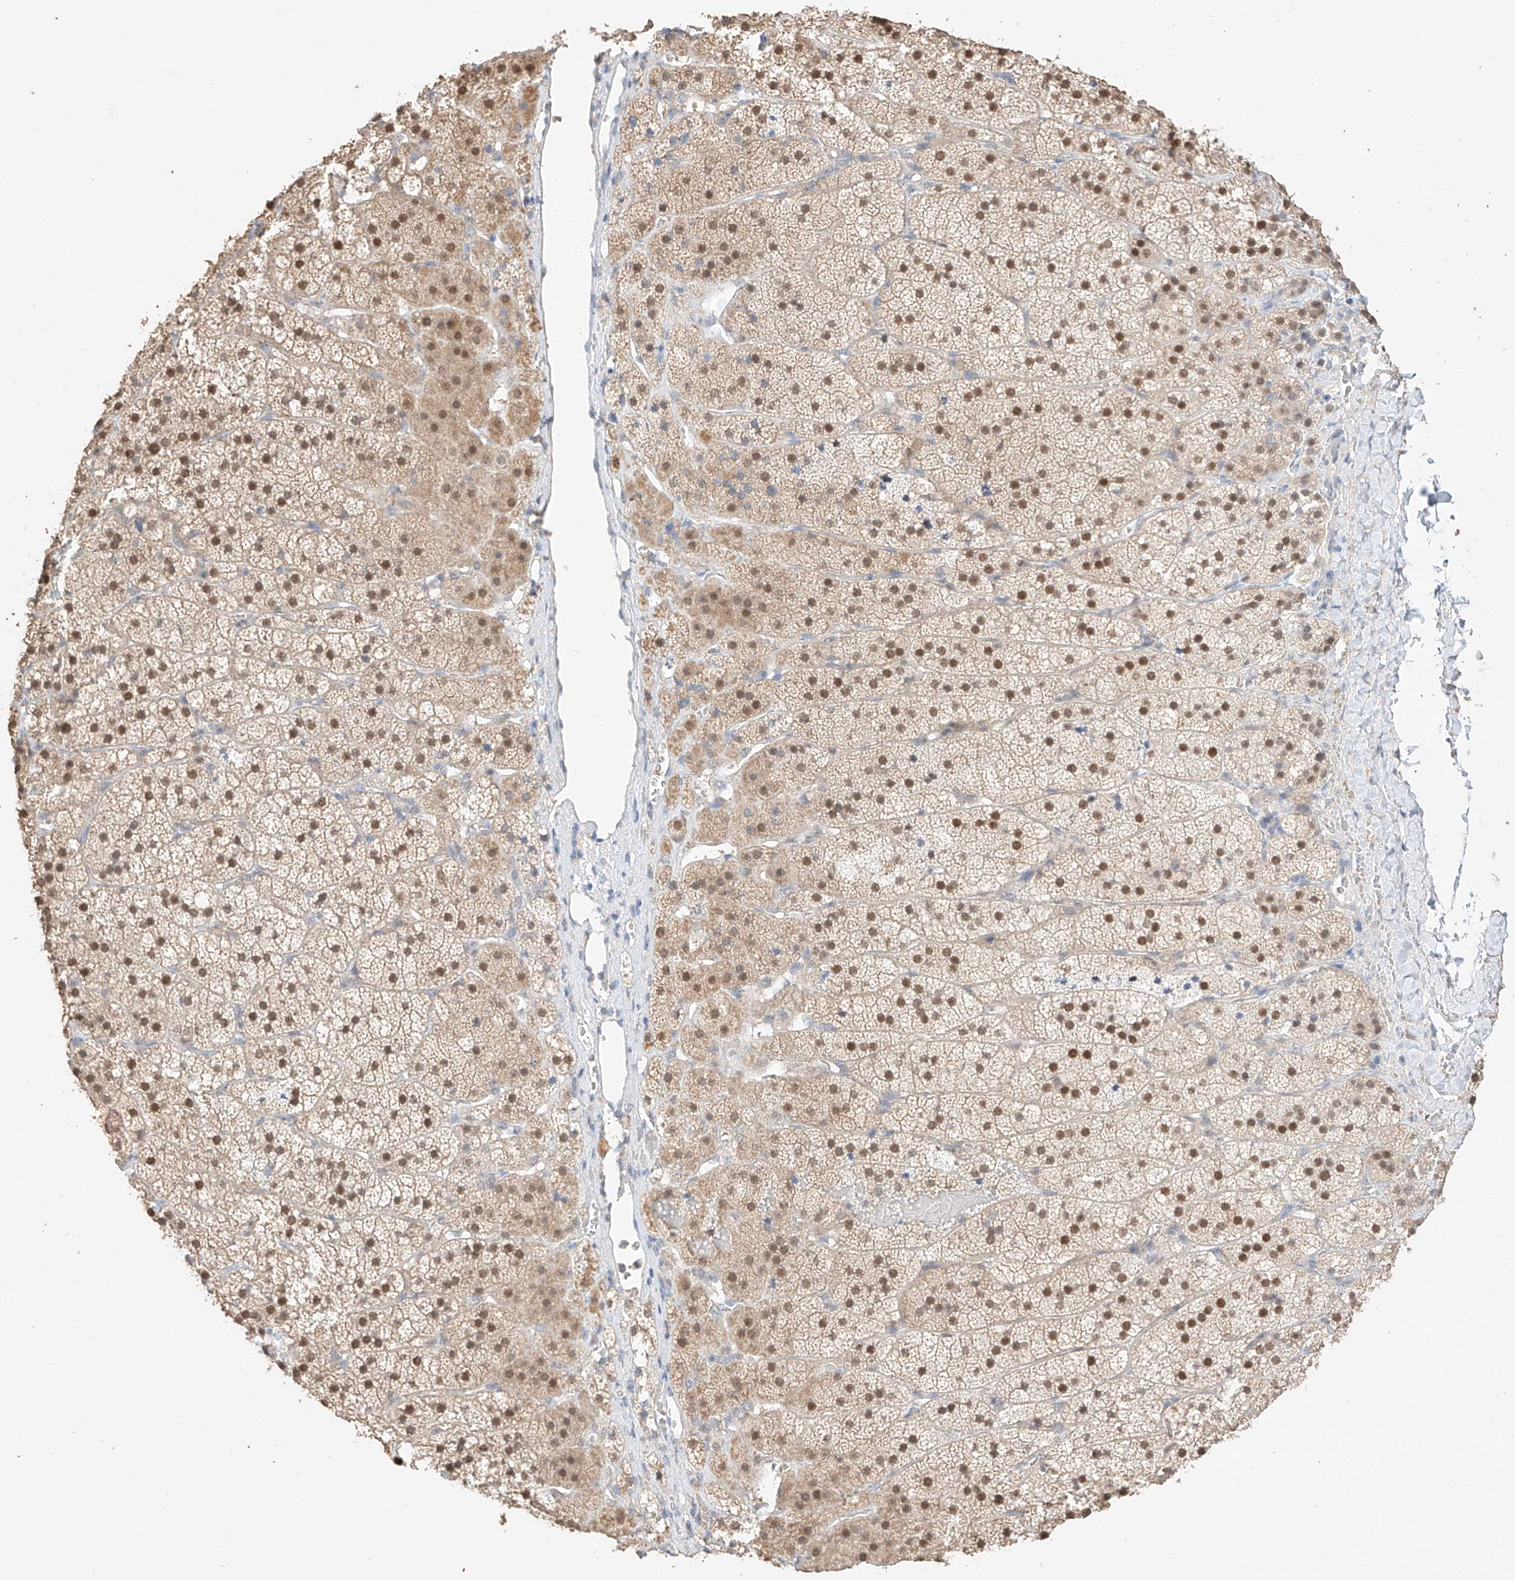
{"staining": {"intensity": "strong", "quantity": ">75%", "location": "nuclear"}, "tissue": "adrenal gland", "cell_type": "Glandular cells", "image_type": "normal", "snomed": [{"axis": "morphology", "description": "Normal tissue, NOS"}, {"axis": "topography", "description": "Adrenal gland"}], "caption": "A photomicrograph of human adrenal gland stained for a protein demonstrates strong nuclear brown staining in glandular cells. (DAB = brown stain, brightfield microscopy at high magnification).", "gene": "APIP", "patient": {"sex": "female", "age": 44}}